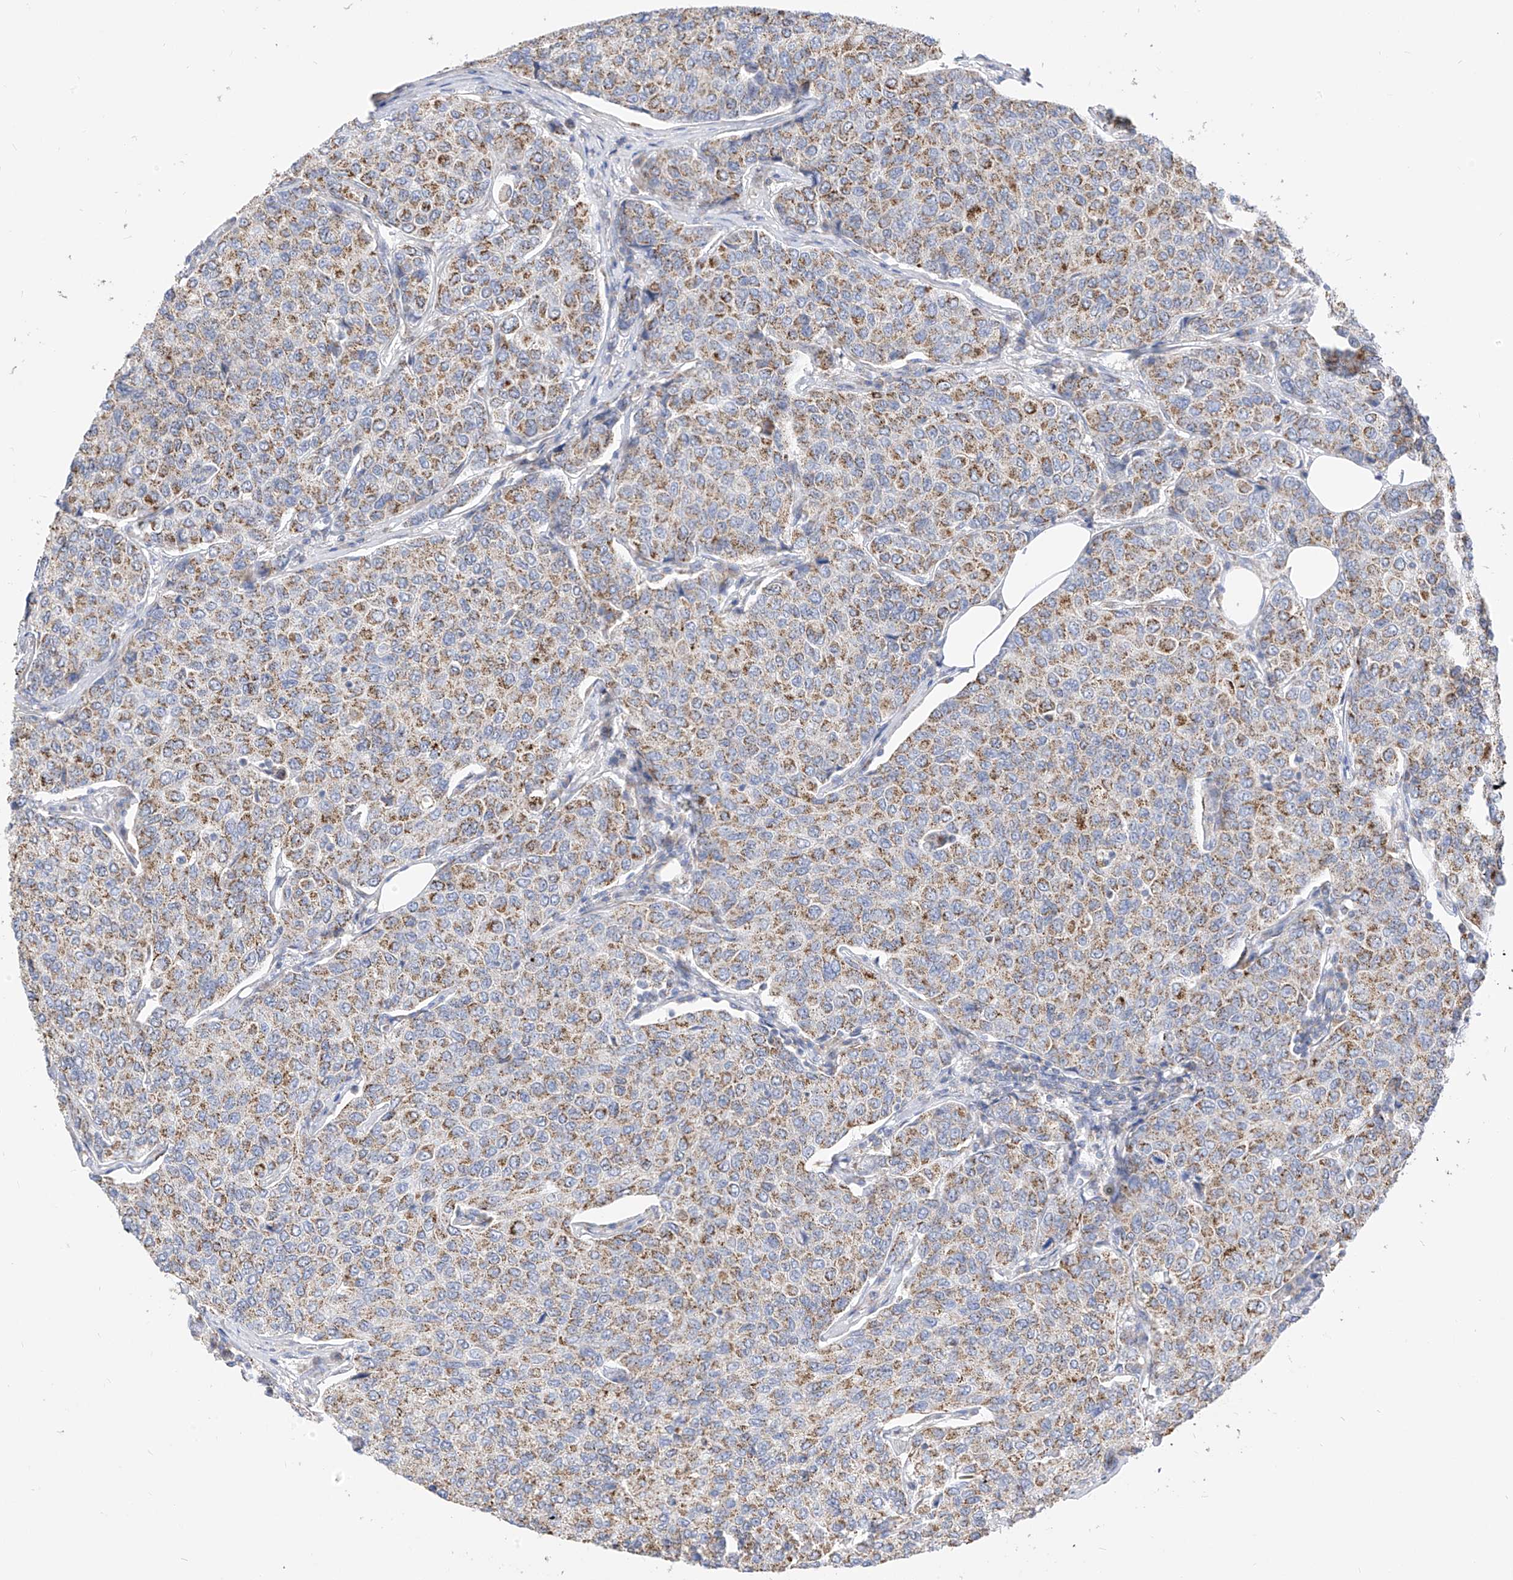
{"staining": {"intensity": "moderate", "quantity": ">75%", "location": "cytoplasmic/membranous"}, "tissue": "breast cancer", "cell_type": "Tumor cells", "image_type": "cancer", "snomed": [{"axis": "morphology", "description": "Duct carcinoma"}, {"axis": "topography", "description": "Breast"}], "caption": "This photomicrograph exhibits breast cancer (intraductal carcinoma) stained with immunohistochemistry to label a protein in brown. The cytoplasmic/membranous of tumor cells show moderate positivity for the protein. Nuclei are counter-stained blue.", "gene": "RASA2", "patient": {"sex": "female", "age": 55}}